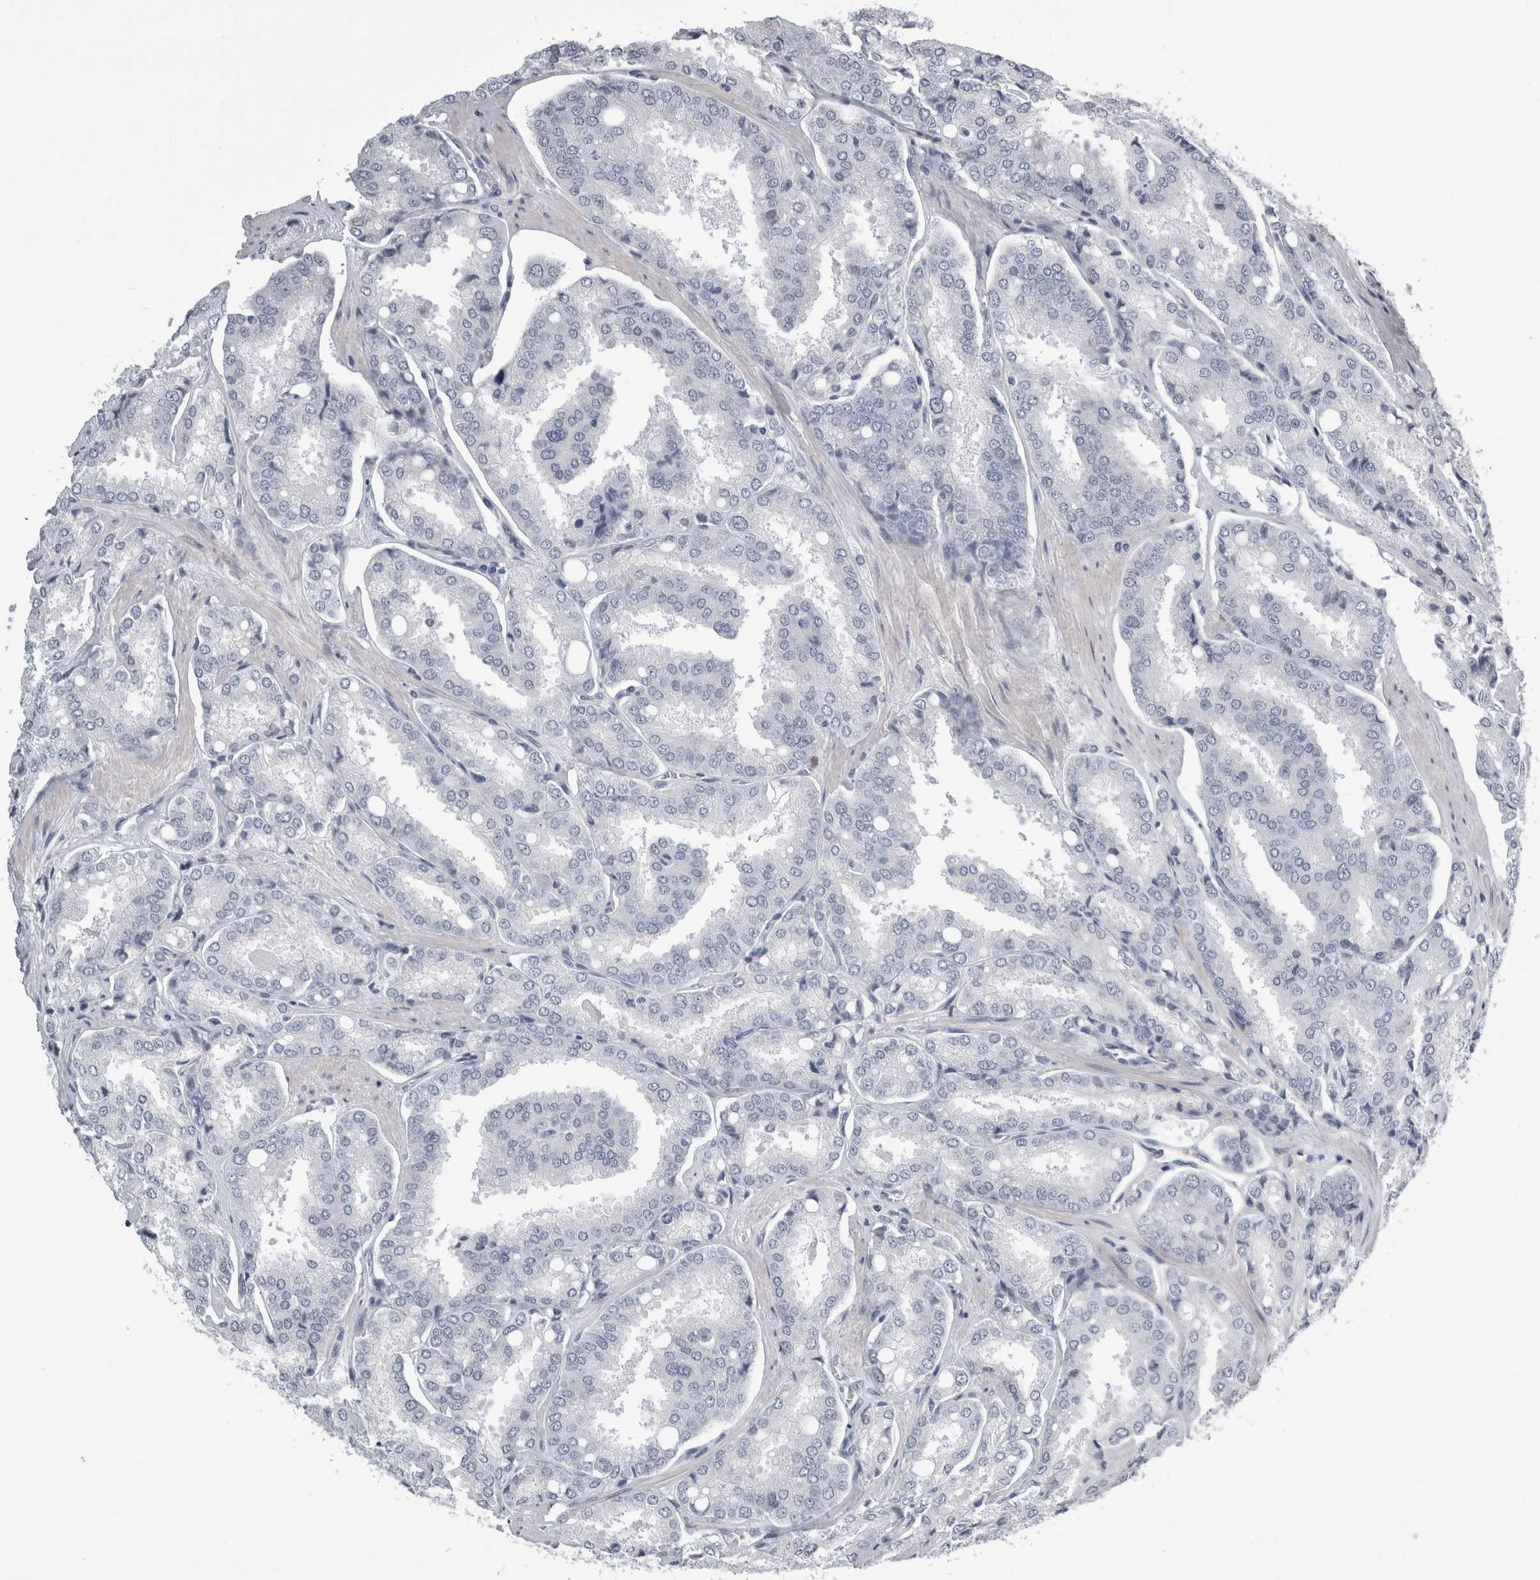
{"staining": {"intensity": "negative", "quantity": "none", "location": "none"}, "tissue": "prostate cancer", "cell_type": "Tumor cells", "image_type": "cancer", "snomed": [{"axis": "morphology", "description": "Adenocarcinoma, High grade"}, {"axis": "topography", "description": "Prostate"}], "caption": "Prostate cancer (high-grade adenocarcinoma) was stained to show a protein in brown. There is no significant expression in tumor cells. (Stains: DAB immunohistochemistry (IHC) with hematoxylin counter stain, Microscopy: brightfield microscopy at high magnification).", "gene": "ALDH8A1", "patient": {"sex": "male", "age": 50}}